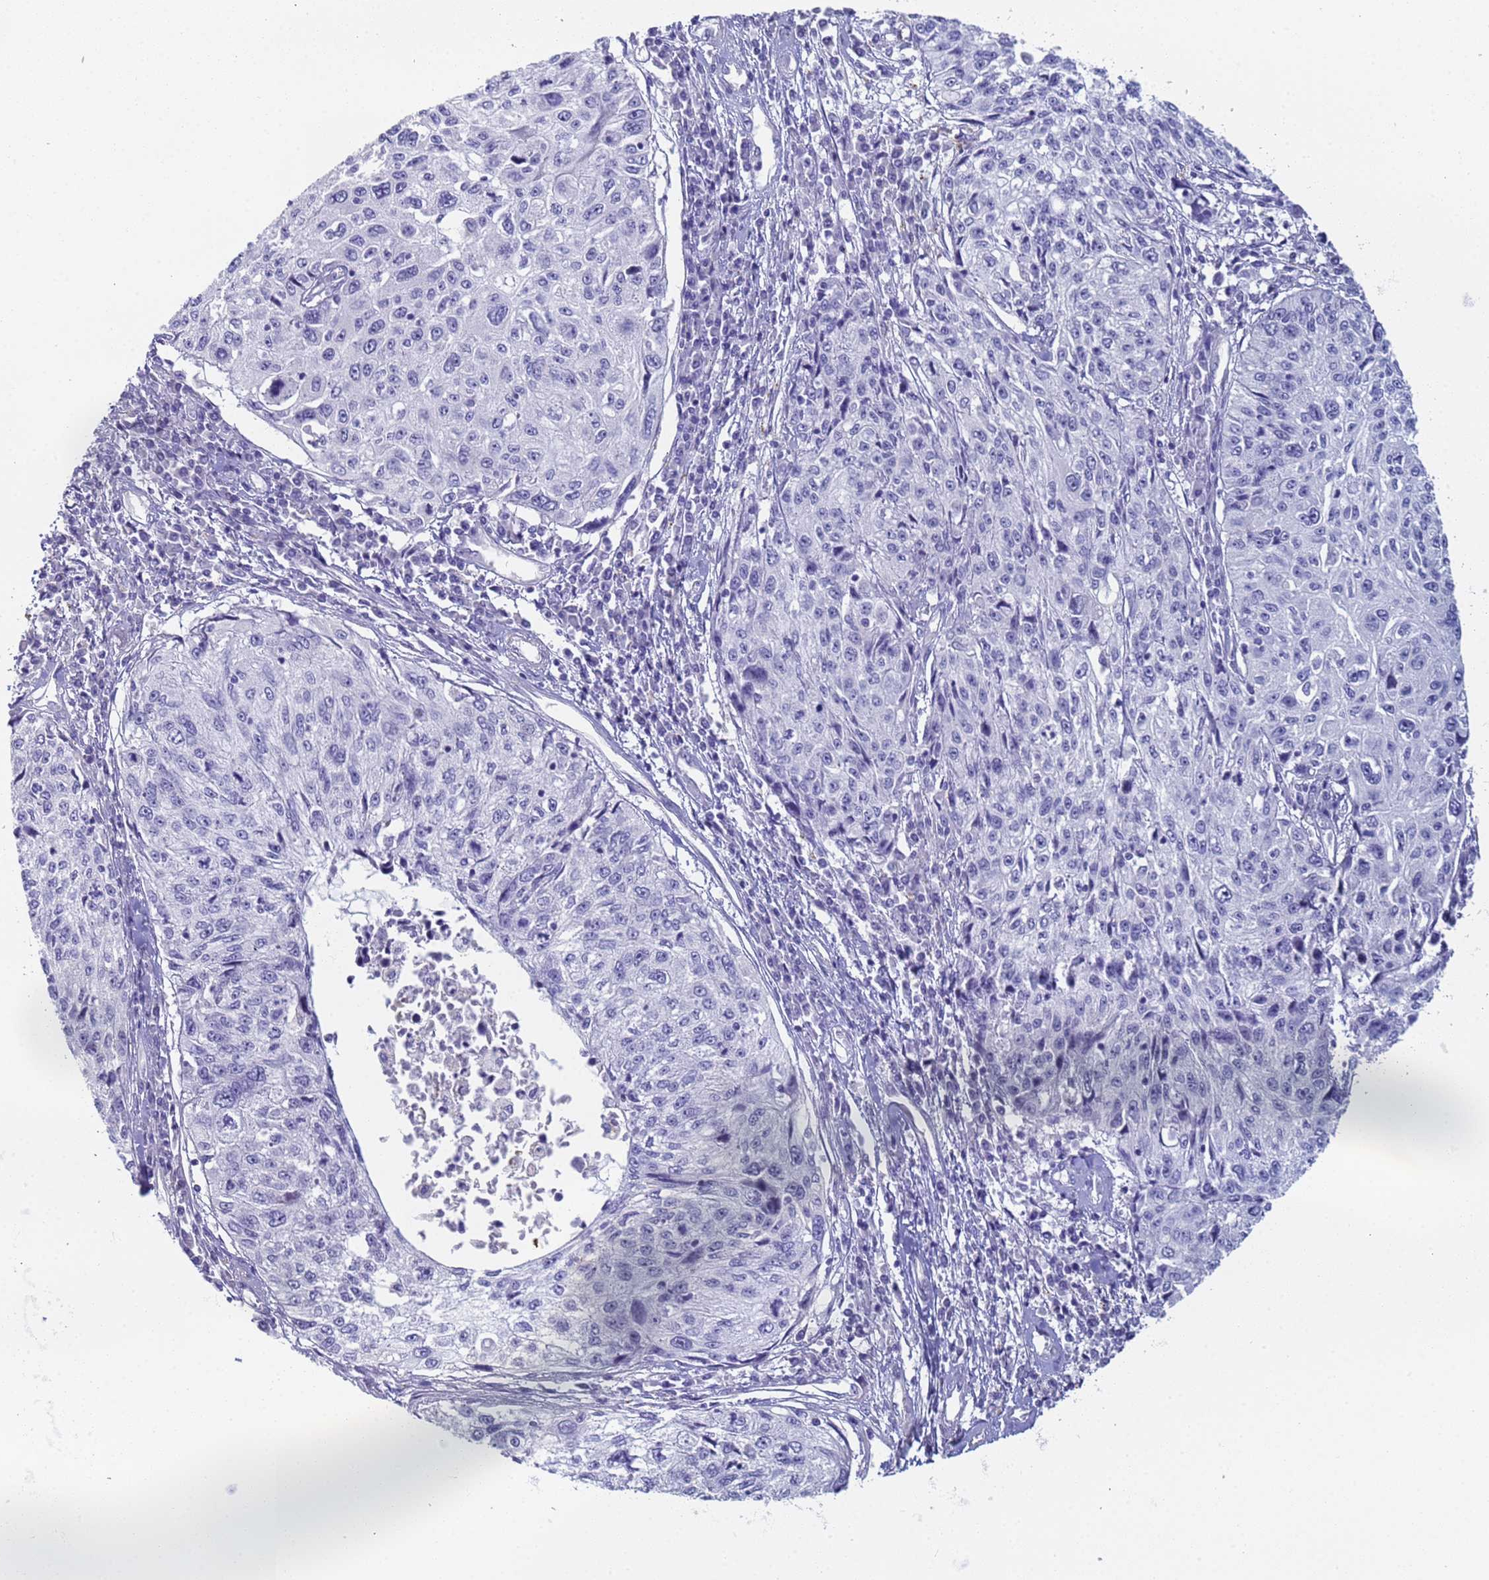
{"staining": {"intensity": "negative", "quantity": "none", "location": "none"}, "tissue": "cervical cancer", "cell_type": "Tumor cells", "image_type": "cancer", "snomed": [{"axis": "morphology", "description": "Squamous cell carcinoma, NOS"}, {"axis": "topography", "description": "Cervix"}], "caption": "The photomicrograph demonstrates no significant staining in tumor cells of cervical squamous cell carcinoma.", "gene": "CR1", "patient": {"sex": "female", "age": 57}}